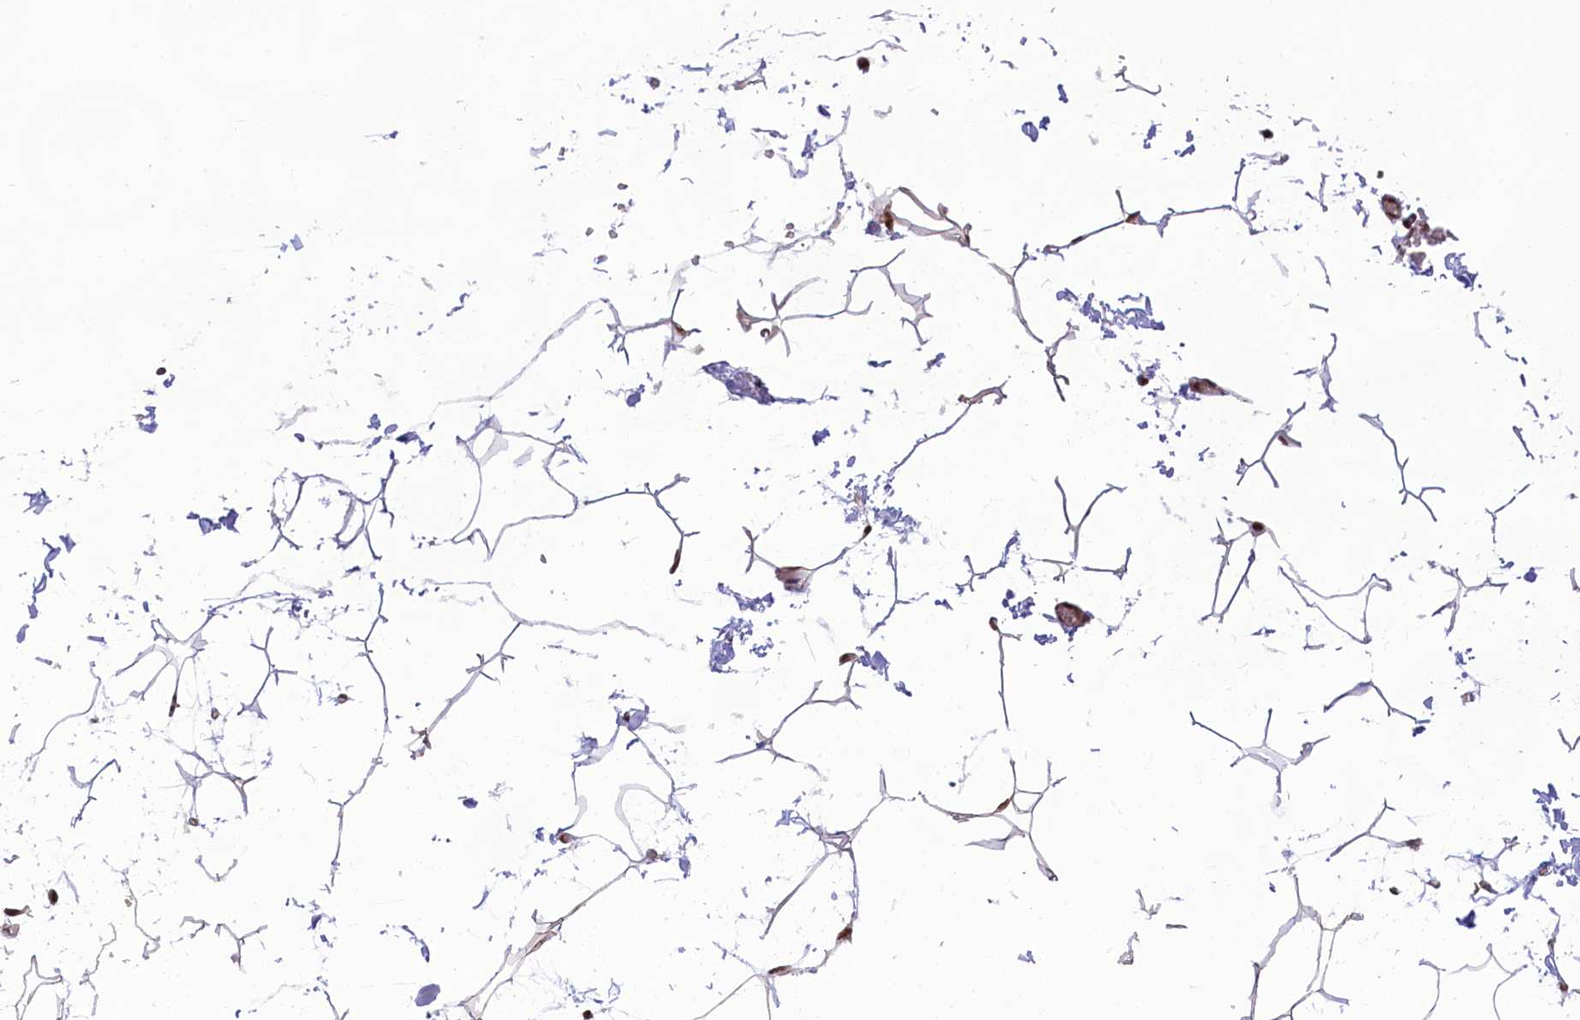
{"staining": {"intensity": "moderate", "quantity": "25%-75%", "location": "nuclear"}, "tissue": "adipose tissue", "cell_type": "Adipocytes", "image_type": "normal", "snomed": [{"axis": "morphology", "description": "Normal tissue, NOS"}, {"axis": "topography", "description": "Gallbladder"}, {"axis": "topography", "description": "Peripheral nerve tissue"}], "caption": "Unremarkable adipose tissue was stained to show a protein in brown. There is medium levels of moderate nuclear staining in approximately 25%-75% of adipocytes. Nuclei are stained in blue.", "gene": "CARD8", "patient": {"sex": "male", "age": 38}}